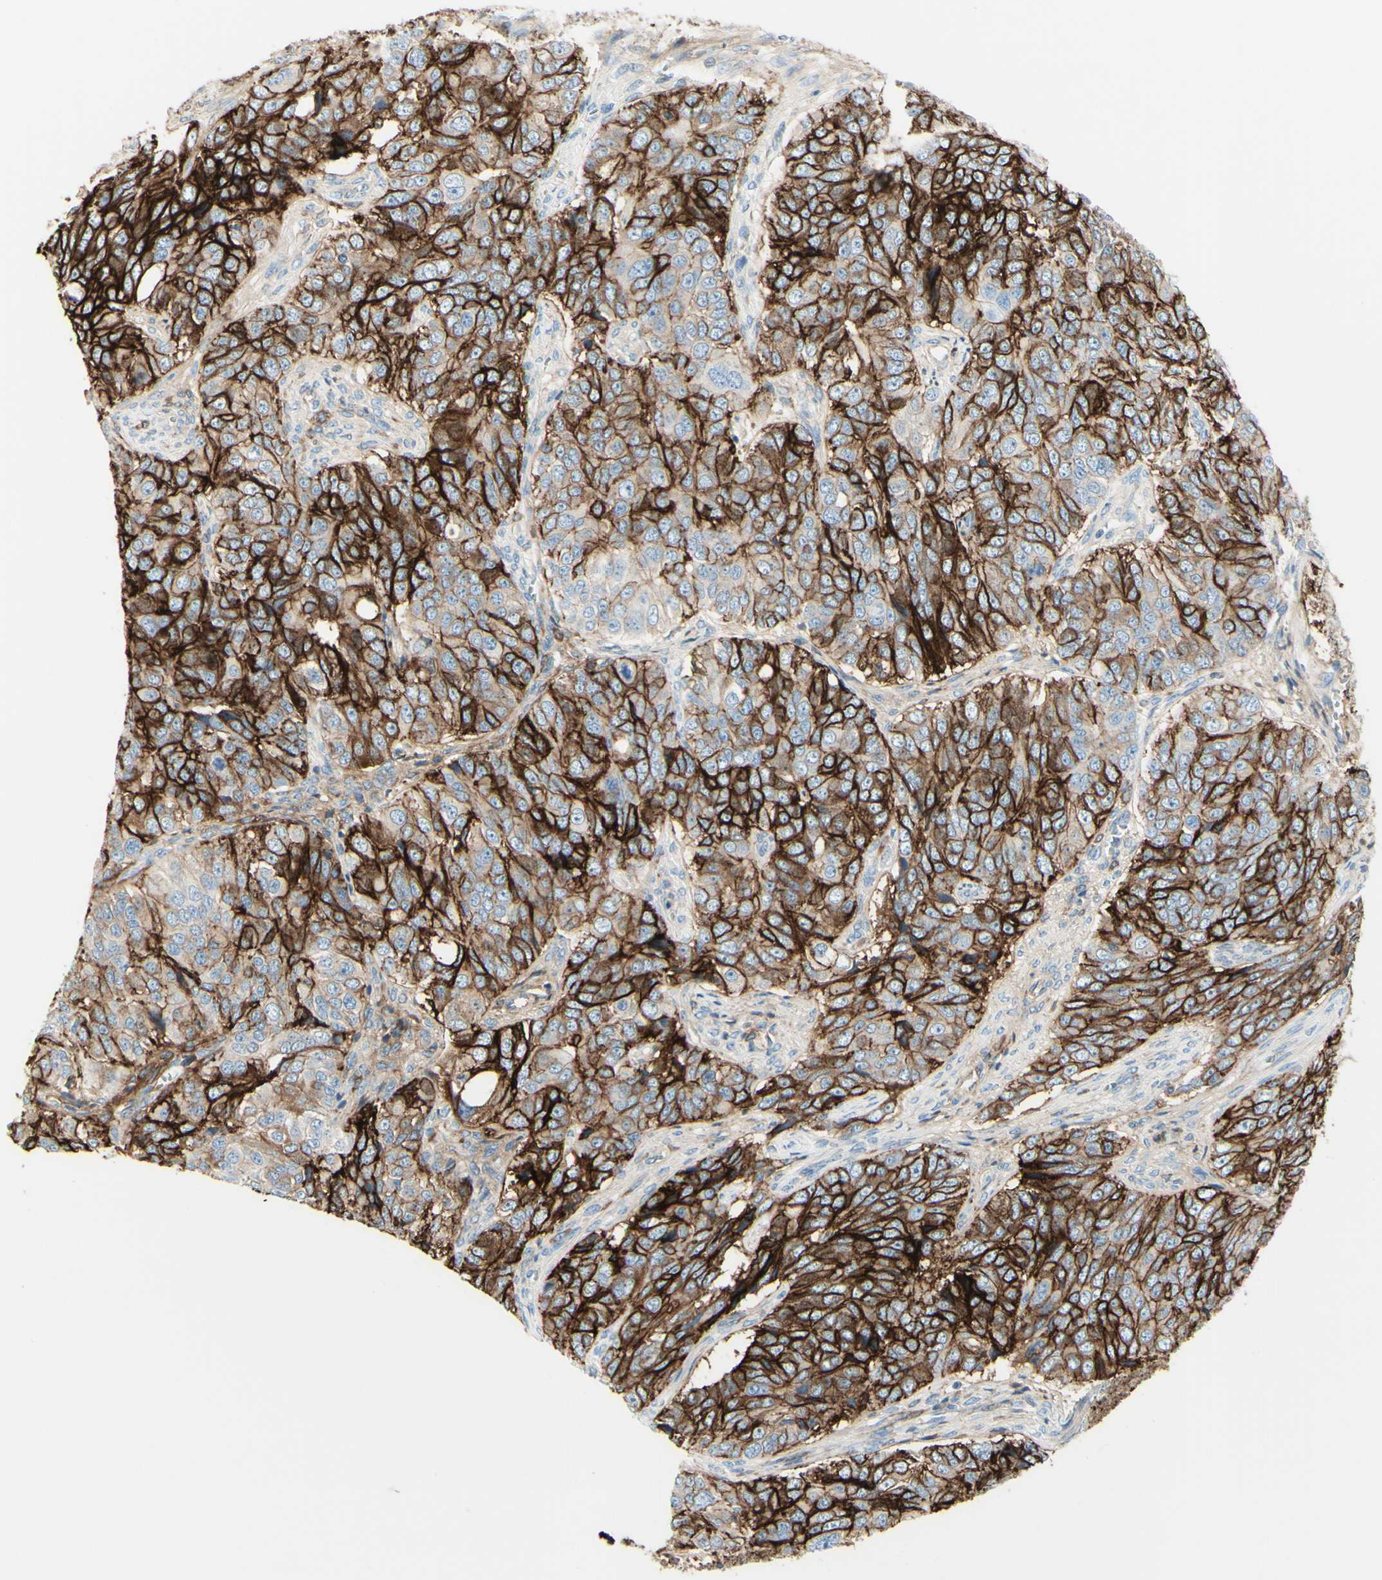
{"staining": {"intensity": "strong", "quantity": "25%-75%", "location": "cytoplasmic/membranous"}, "tissue": "ovarian cancer", "cell_type": "Tumor cells", "image_type": "cancer", "snomed": [{"axis": "morphology", "description": "Carcinoma, endometroid"}, {"axis": "topography", "description": "Ovary"}], "caption": "Immunohistochemistry (IHC) image of neoplastic tissue: human ovarian cancer stained using IHC shows high levels of strong protein expression localized specifically in the cytoplasmic/membranous of tumor cells, appearing as a cytoplasmic/membranous brown color.", "gene": "ALCAM", "patient": {"sex": "female", "age": 51}}